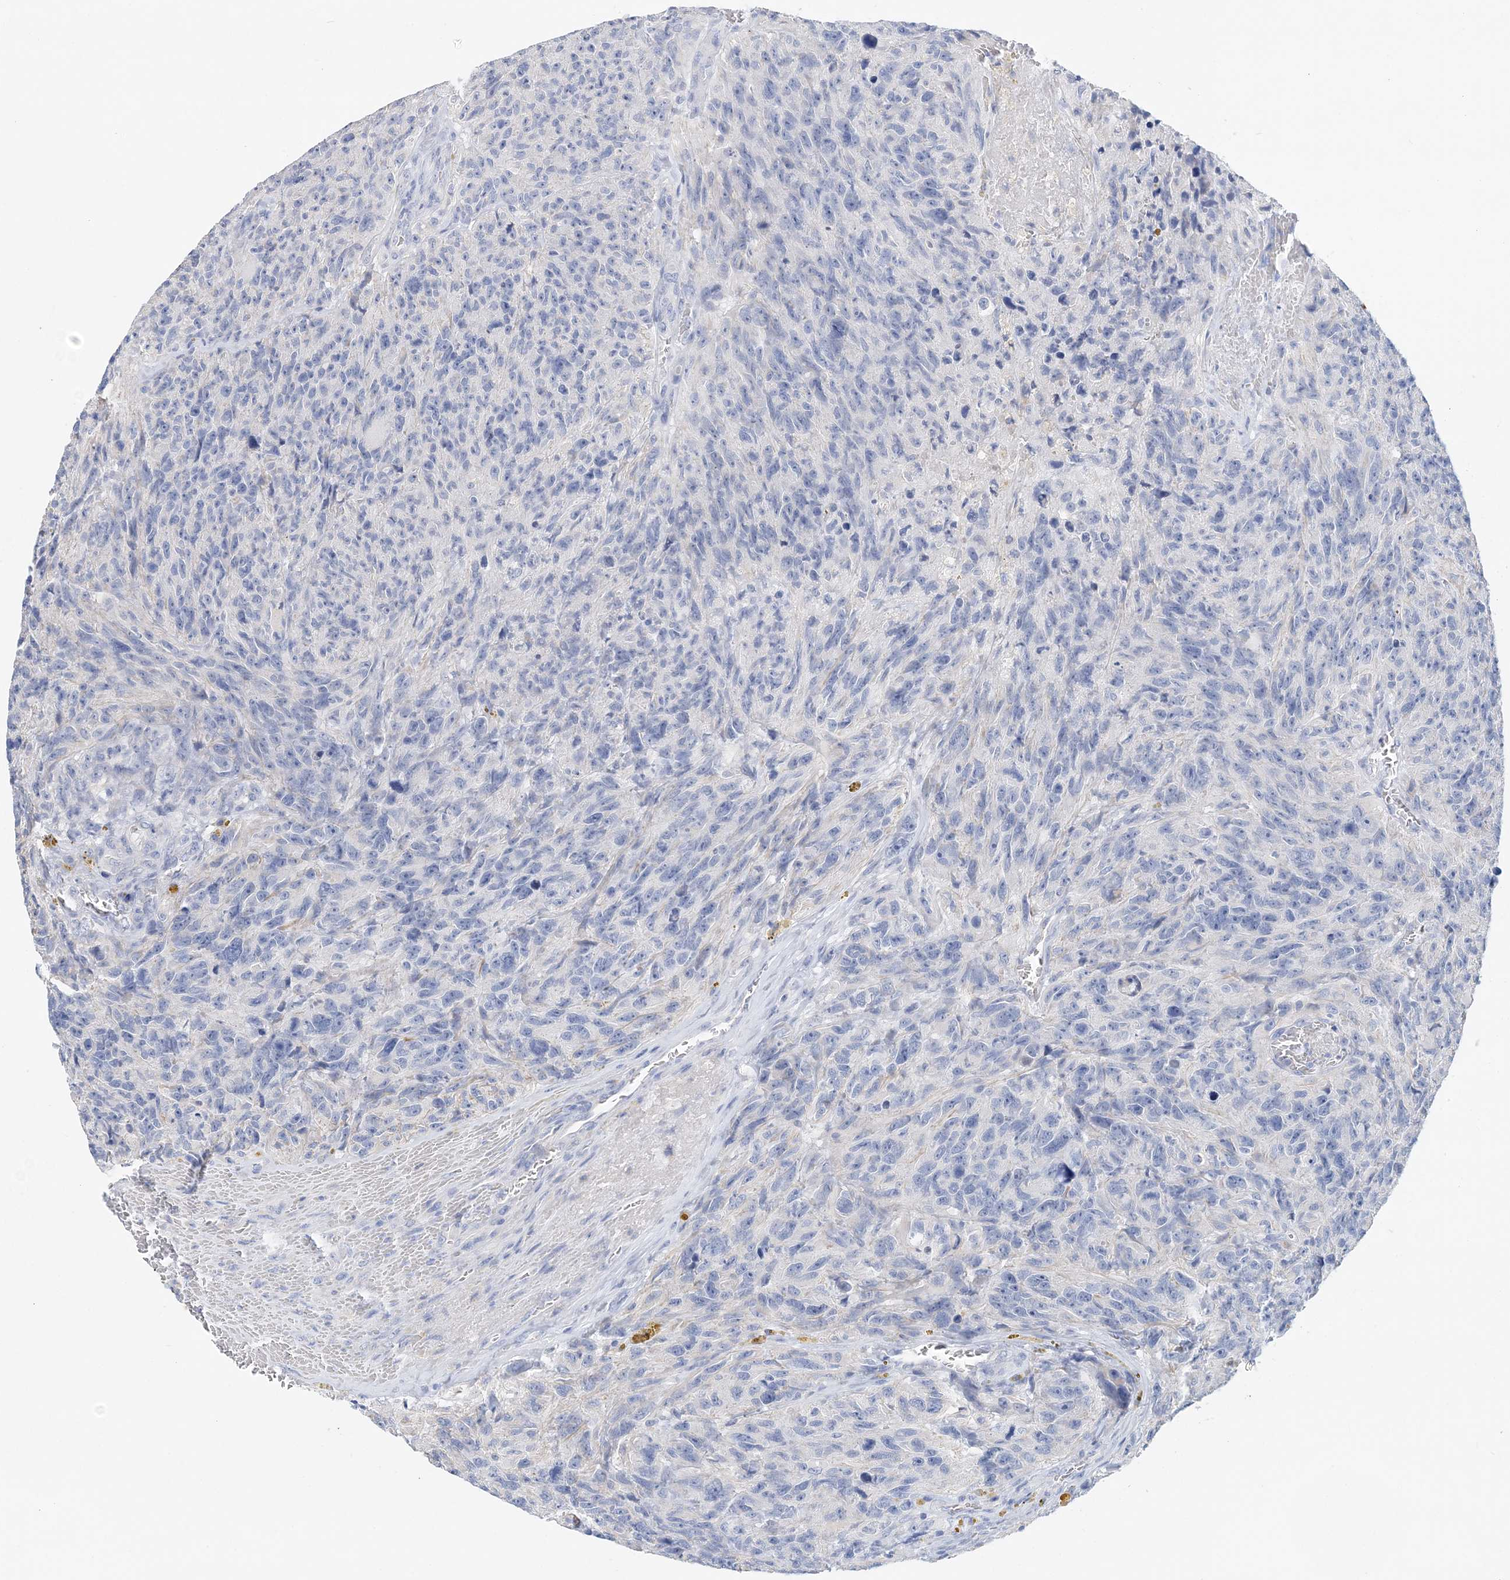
{"staining": {"intensity": "negative", "quantity": "none", "location": "none"}, "tissue": "glioma", "cell_type": "Tumor cells", "image_type": "cancer", "snomed": [{"axis": "morphology", "description": "Glioma, malignant, High grade"}, {"axis": "topography", "description": "Brain"}], "caption": "Malignant glioma (high-grade) was stained to show a protein in brown. There is no significant positivity in tumor cells. (Brightfield microscopy of DAB IHC at high magnification).", "gene": "LRRIQ4", "patient": {"sex": "male", "age": 69}}